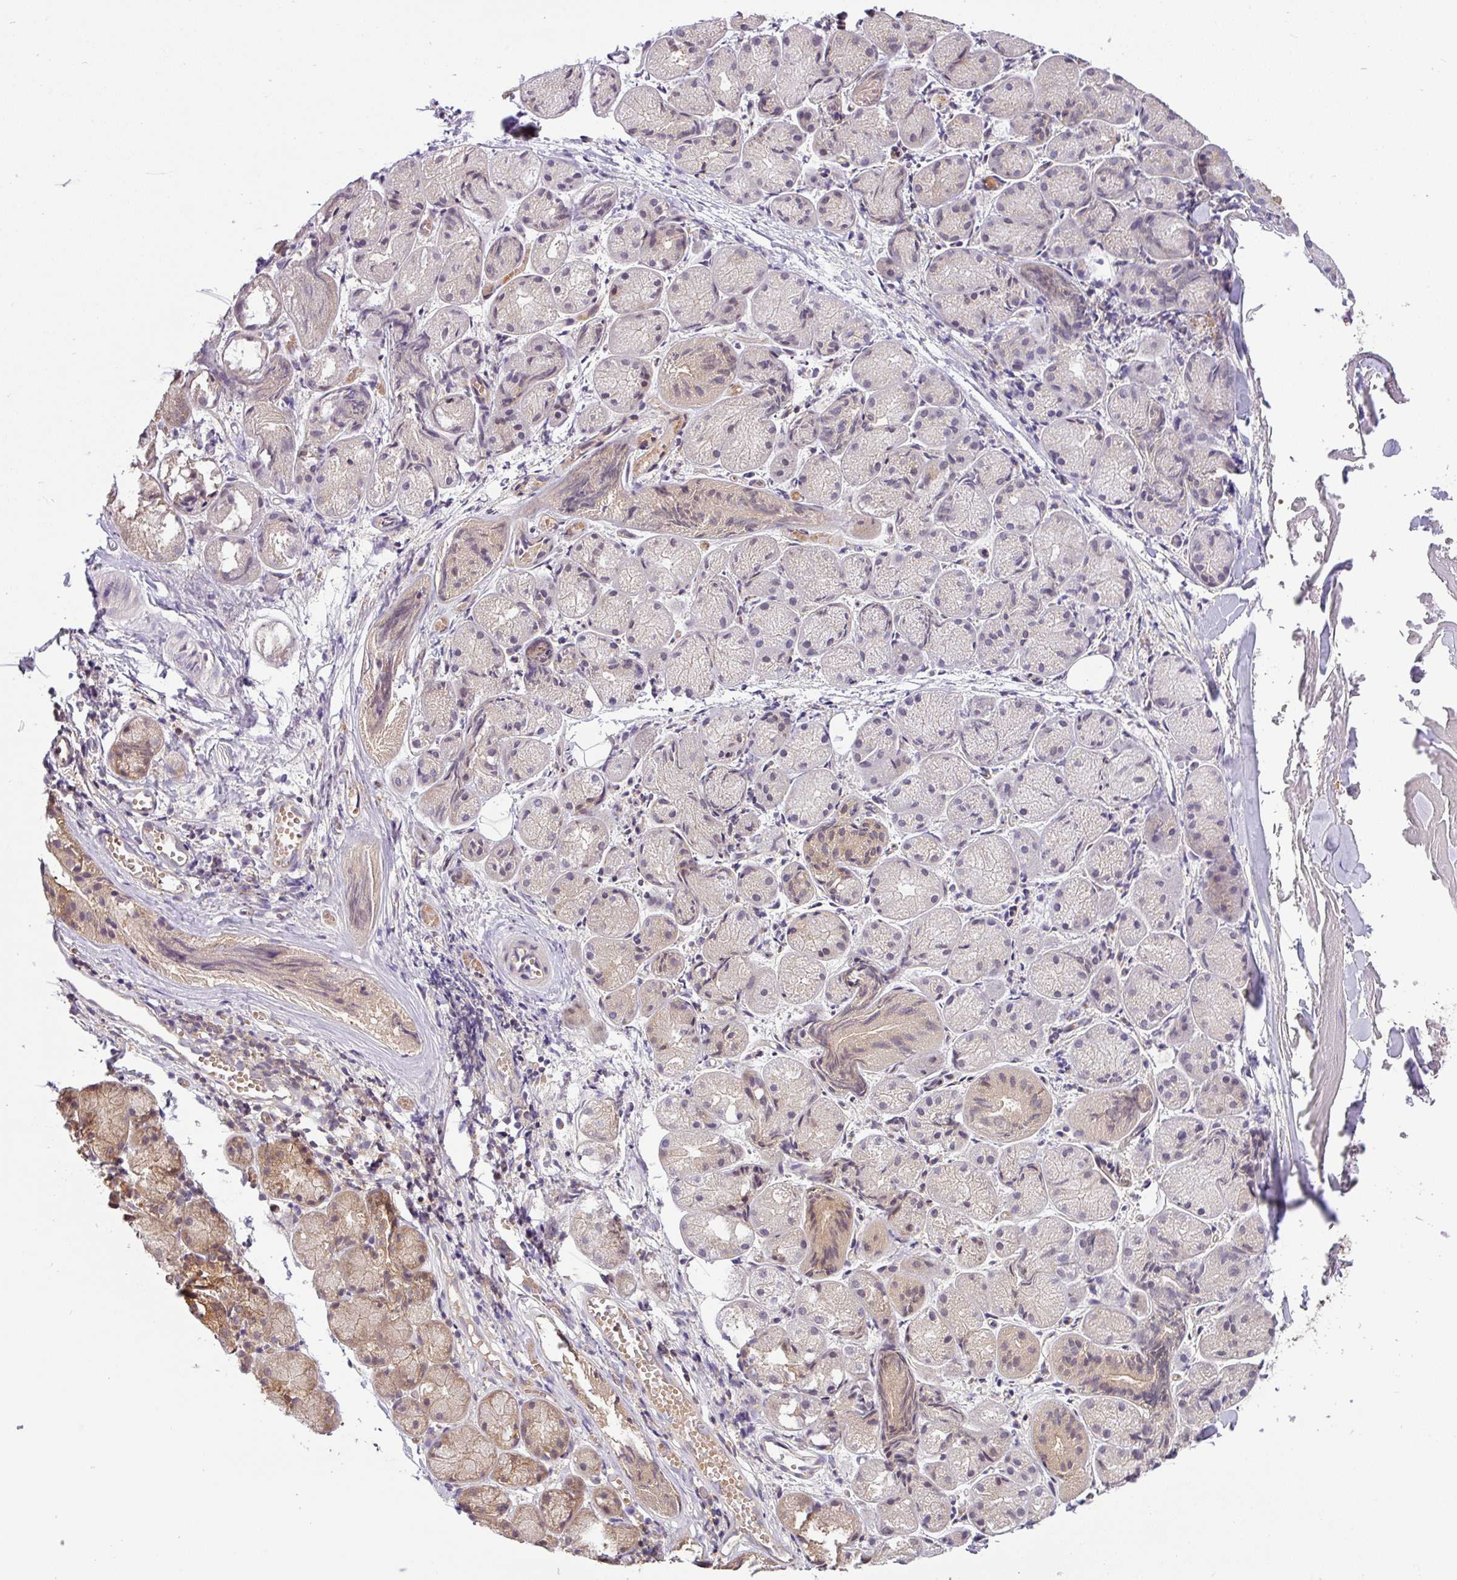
{"staining": {"intensity": "moderate", "quantity": "25%-75%", "location": "cytoplasmic/membranous"}, "tissue": "salivary gland", "cell_type": "Glandular cells", "image_type": "normal", "snomed": [{"axis": "morphology", "description": "Normal tissue, NOS"}, {"axis": "topography", "description": "Salivary gland"}], "caption": "DAB immunohistochemical staining of unremarkable human salivary gland exhibits moderate cytoplasmic/membranous protein staining in approximately 25%-75% of glandular cells.", "gene": "SHB", "patient": {"sex": "female", "age": 24}}